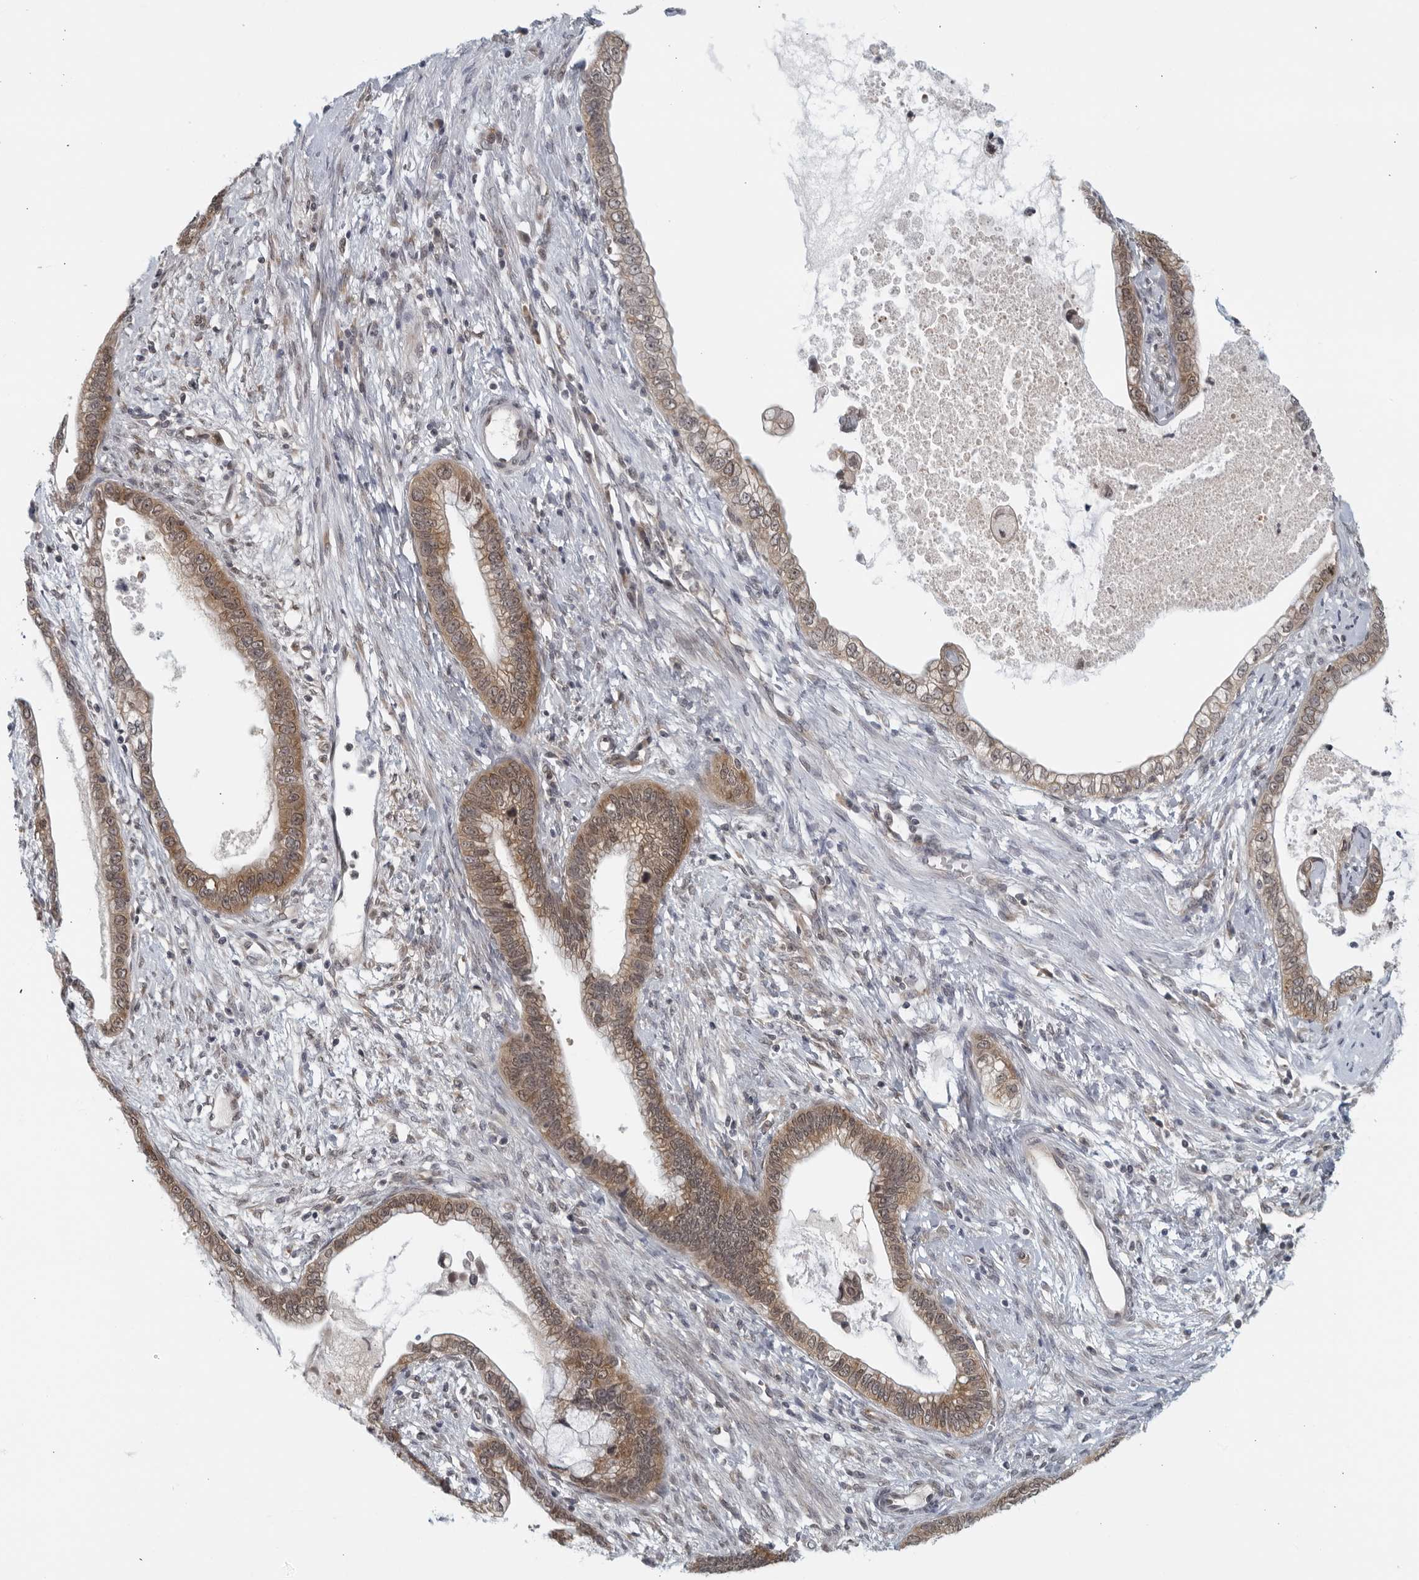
{"staining": {"intensity": "moderate", "quantity": ">75%", "location": "cytoplasmic/membranous"}, "tissue": "cervical cancer", "cell_type": "Tumor cells", "image_type": "cancer", "snomed": [{"axis": "morphology", "description": "Adenocarcinoma, NOS"}, {"axis": "topography", "description": "Cervix"}], "caption": "An immunohistochemistry image of neoplastic tissue is shown. Protein staining in brown shows moderate cytoplasmic/membranous positivity in adenocarcinoma (cervical) within tumor cells. The staining was performed using DAB, with brown indicating positive protein expression. Nuclei are stained blue with hematoxylin.", "gene": "RC3H1", "patient": {"sex": "female", "age": 44}}